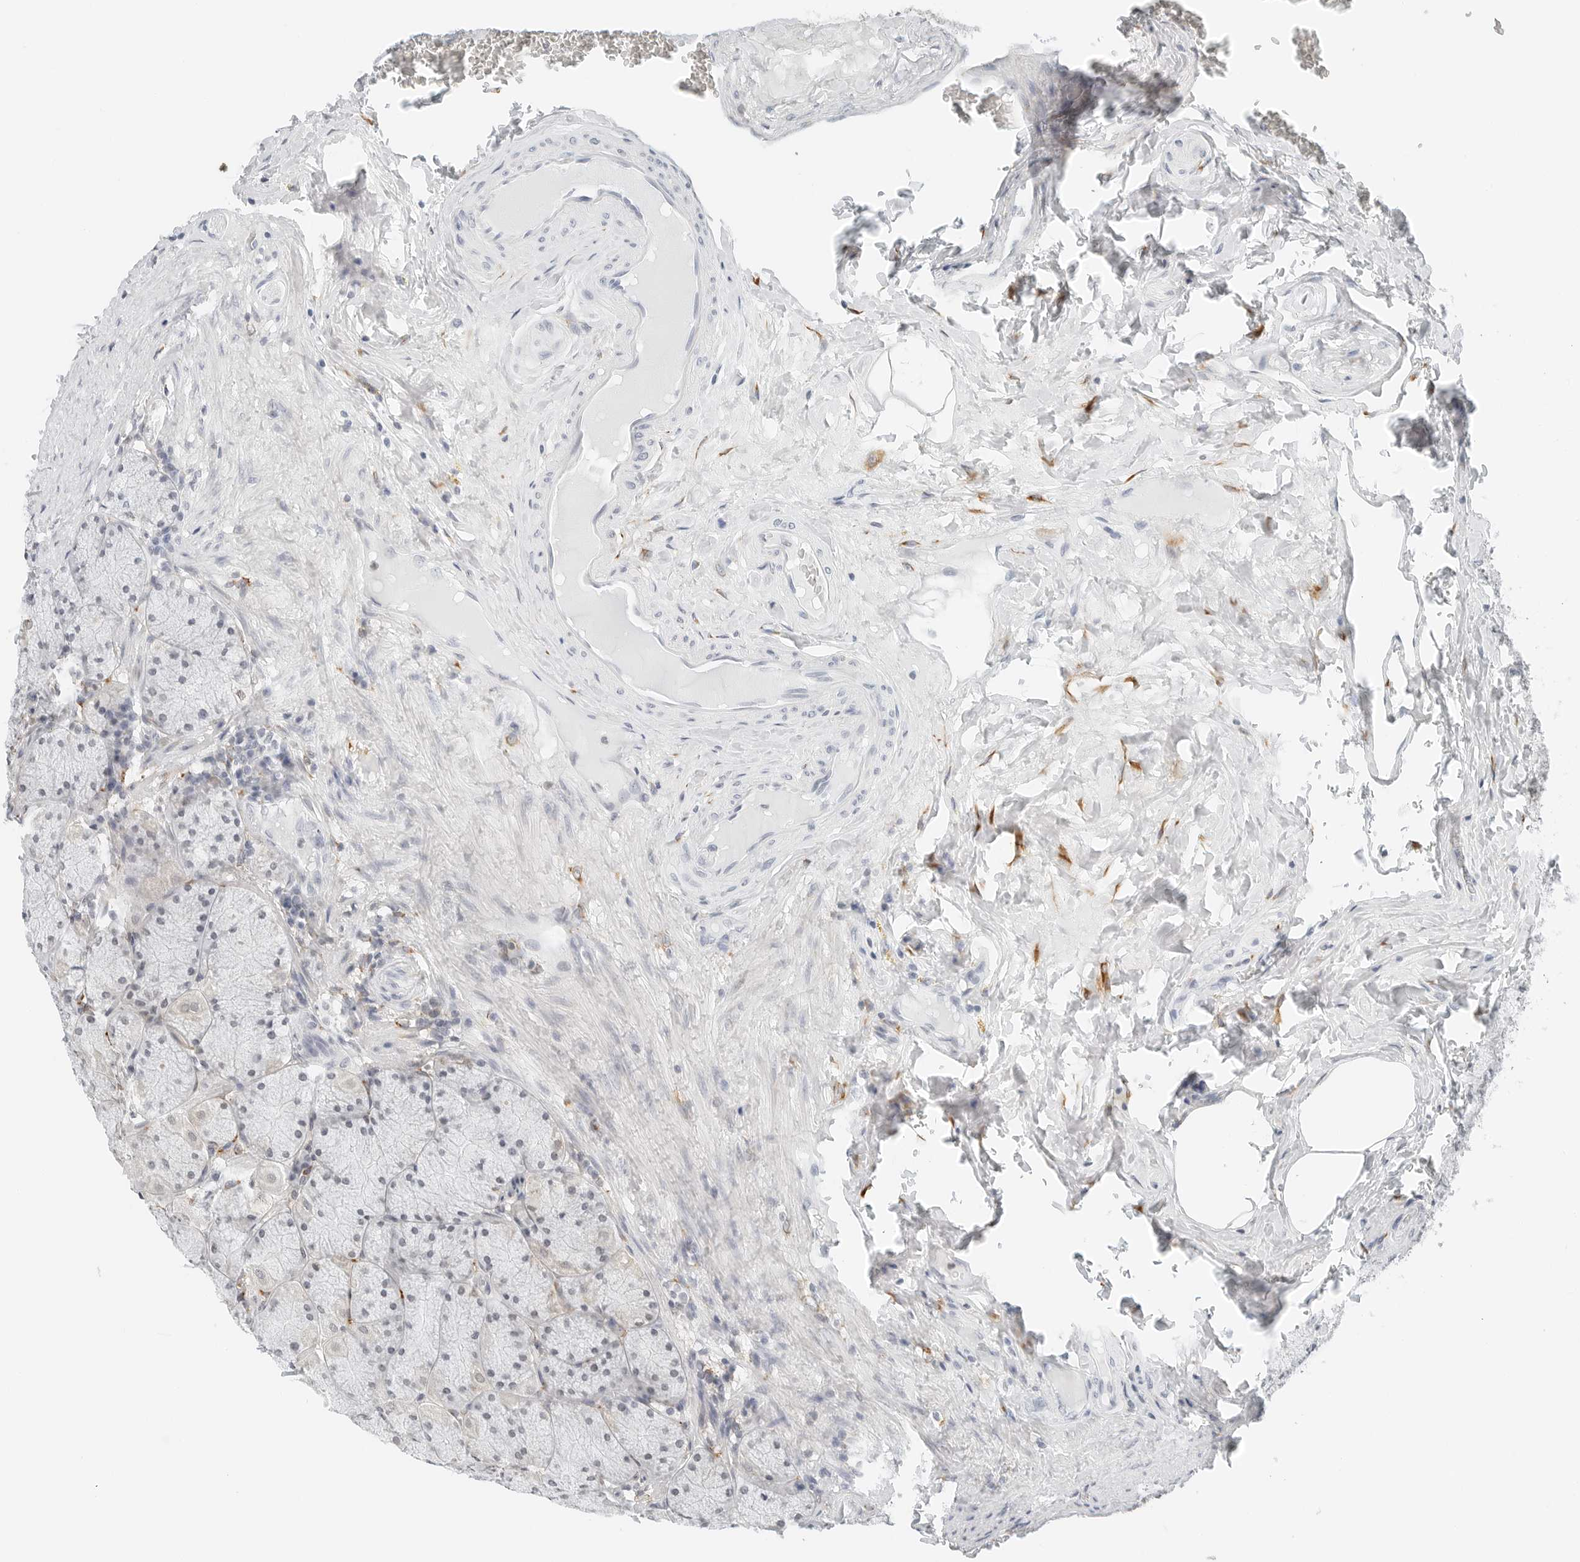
{"staining": {"intensity": "moderate", "quantity": "<25%", "location": "cytoplasmic/membranous"}, "tissue": "stomach", "cell_type": "Glandular cells", "image_type": "normal", "snomed": [{"axis": "morphology", "description": "Normal tissue, NOS"}, {"axis": "topography", "description": "Stomach, upper"}], "caption": "Immunohistochemistry (IHC) of unremarkable human stomach demonstrates low levels of moderate cytoplasmic/membranous expression in about <25% of glandular cells.", "gene": "P4HA2", "patient": {"sex": "female", "age": 56}}